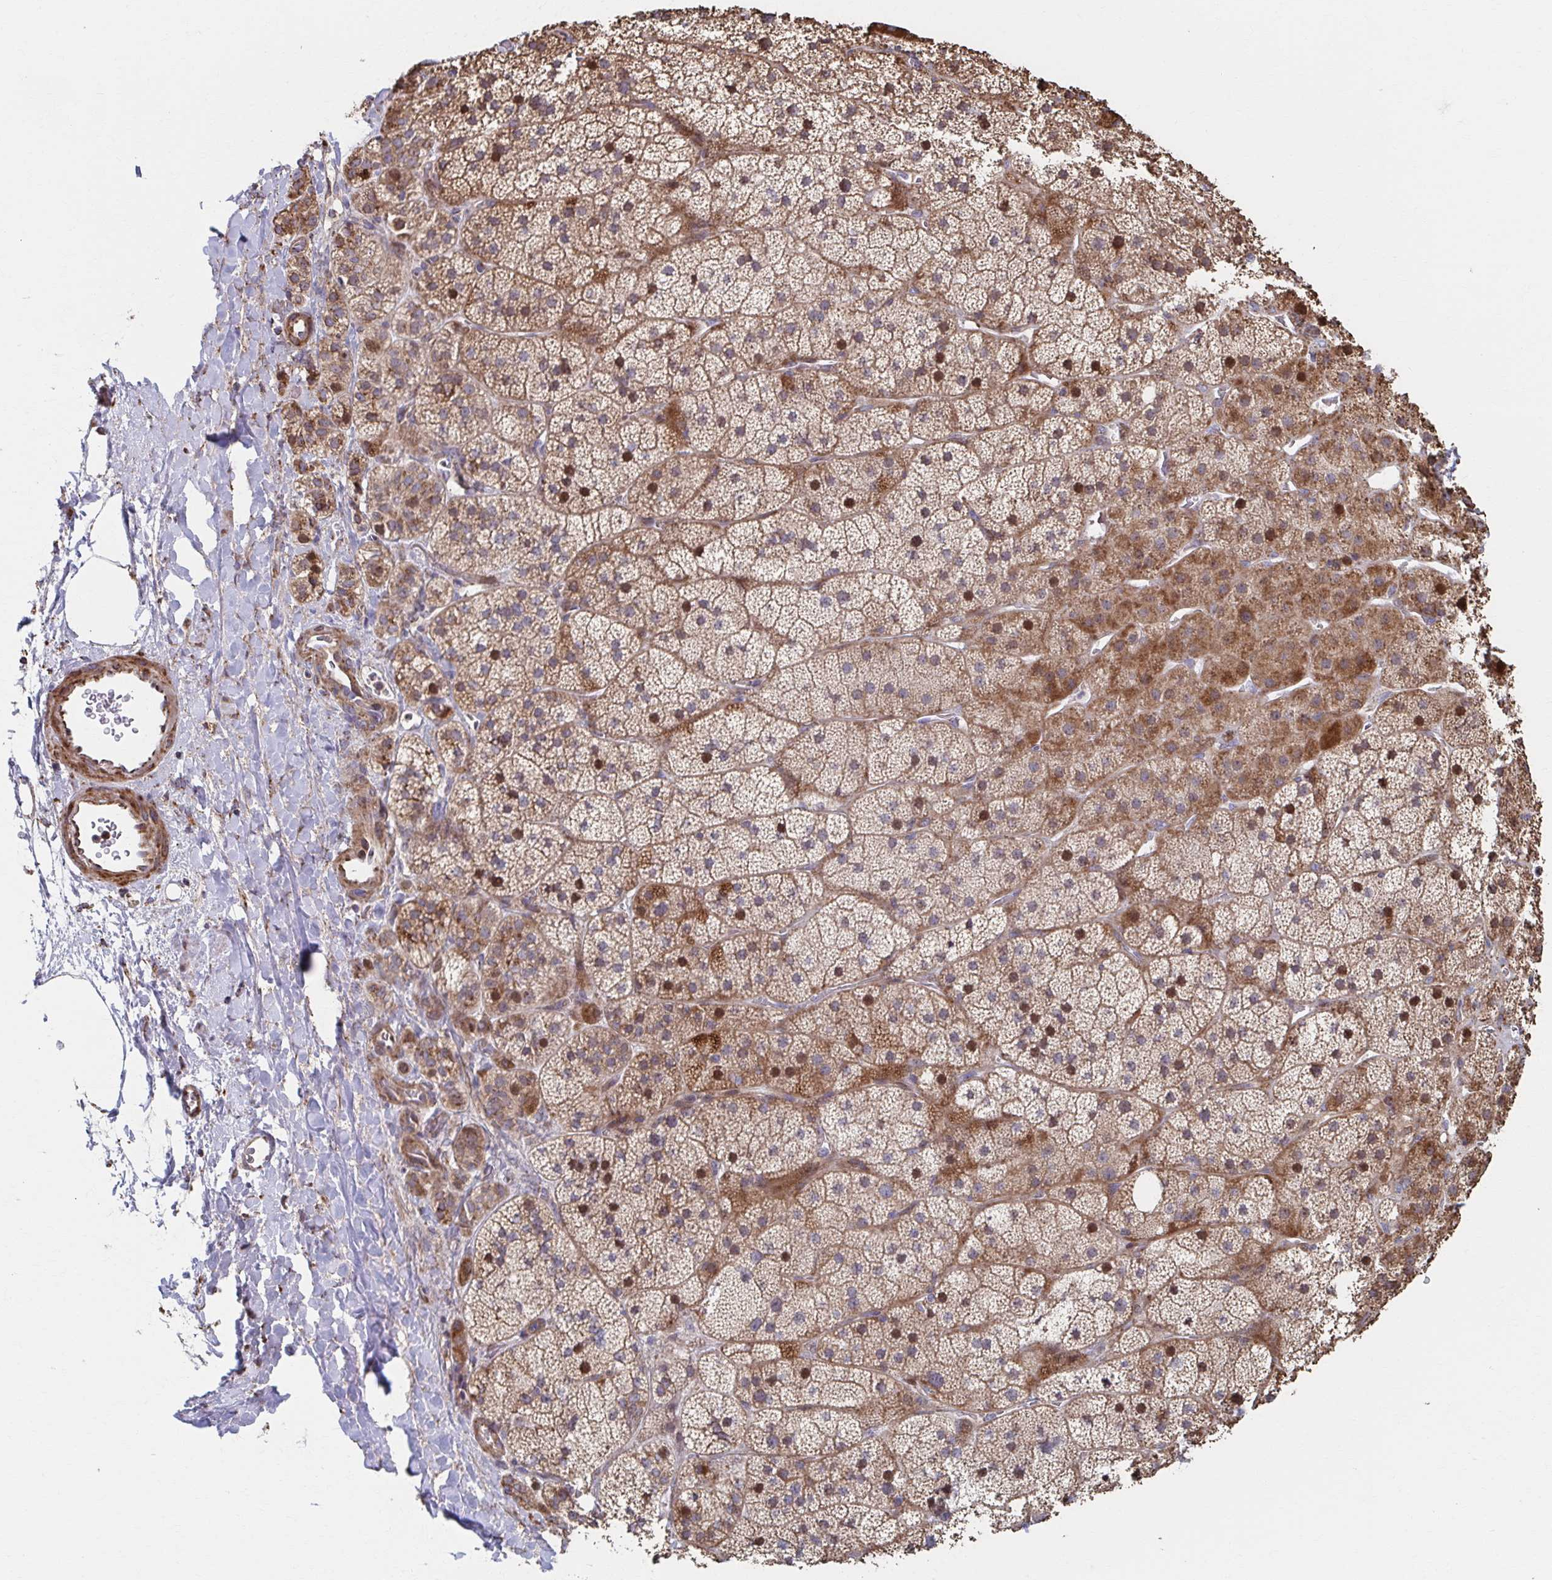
{"staining": {"intensity": "moderate", "quantity": ">75%", "location": "cytoplasmic/membranous"}, "tissue": "adrenal gland", "cell_type": "Glandular cells", "image_type": "normal", "snomed": [{"axis": "morphology", "description": "Normal tissue, NOS"}, {"axis": "topography", "description": "Adrenal gland"}], "caption": "Human adrenal gland stained with a brown dye displays moderate cytoplasmic/membranous positive staining in about >75% of glandular cells.", "gene": "SAT1", "patient": {"sex": "male", "age": 57}}